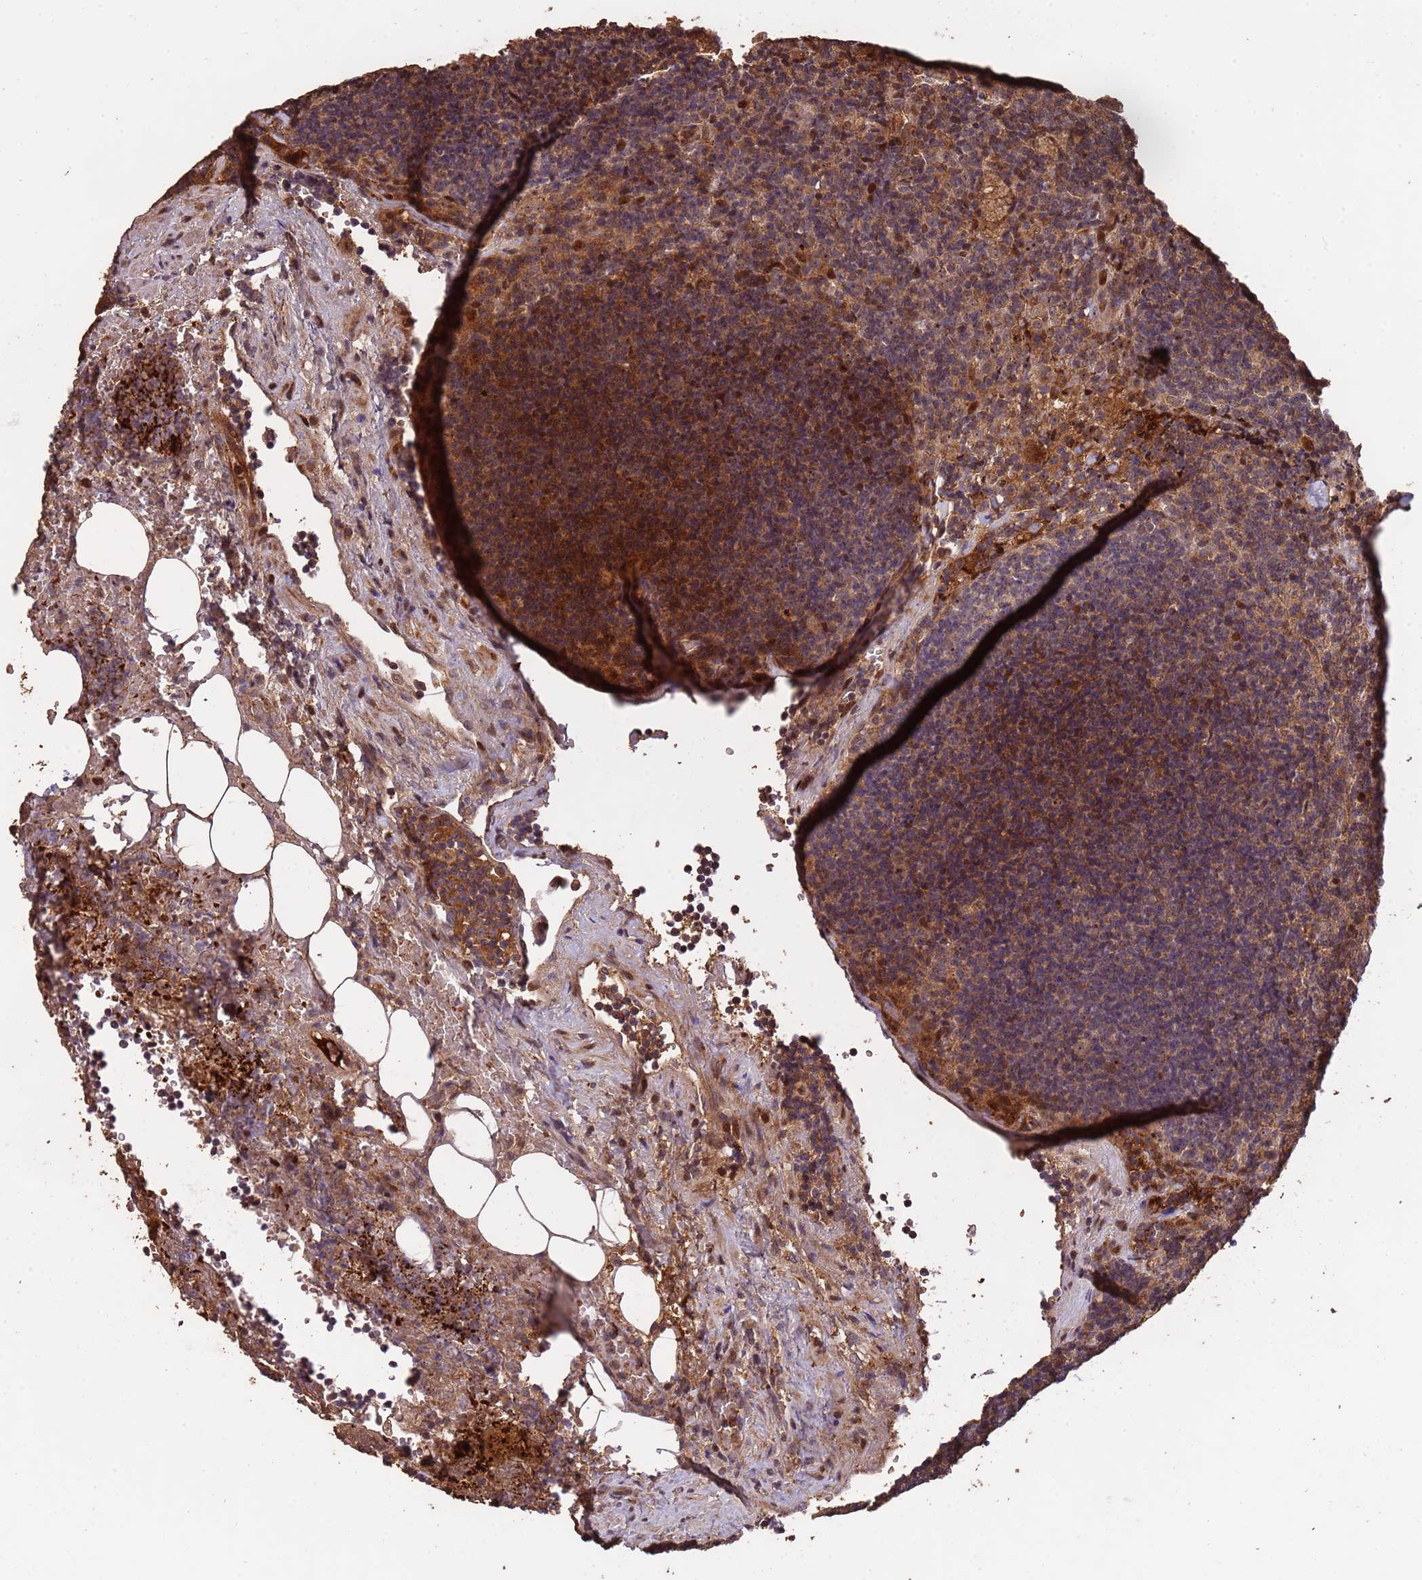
{"staining": {"intensity": "moderate", "quantity": "25%-75%", "location": "cytoplasmic/membranous"}, "tissue": "lymph node", "cell_type": "Non-germinal center cells", "image_type": "normal", "snomed": [{"axis": "morphology", "description": "Normal tissue, NOS"}, {"axis": "topography", "description": "Lymph node"}], "caption": "Immunohistochemical staining of unremarkable lymph node shows 25%-75% levels of moderate cytoplasmic/membranous protein staining in about 25%-75% of non-germinal center cells.", "gene": "CCDC184", "patient": {"sex": "male", "age": 69}}